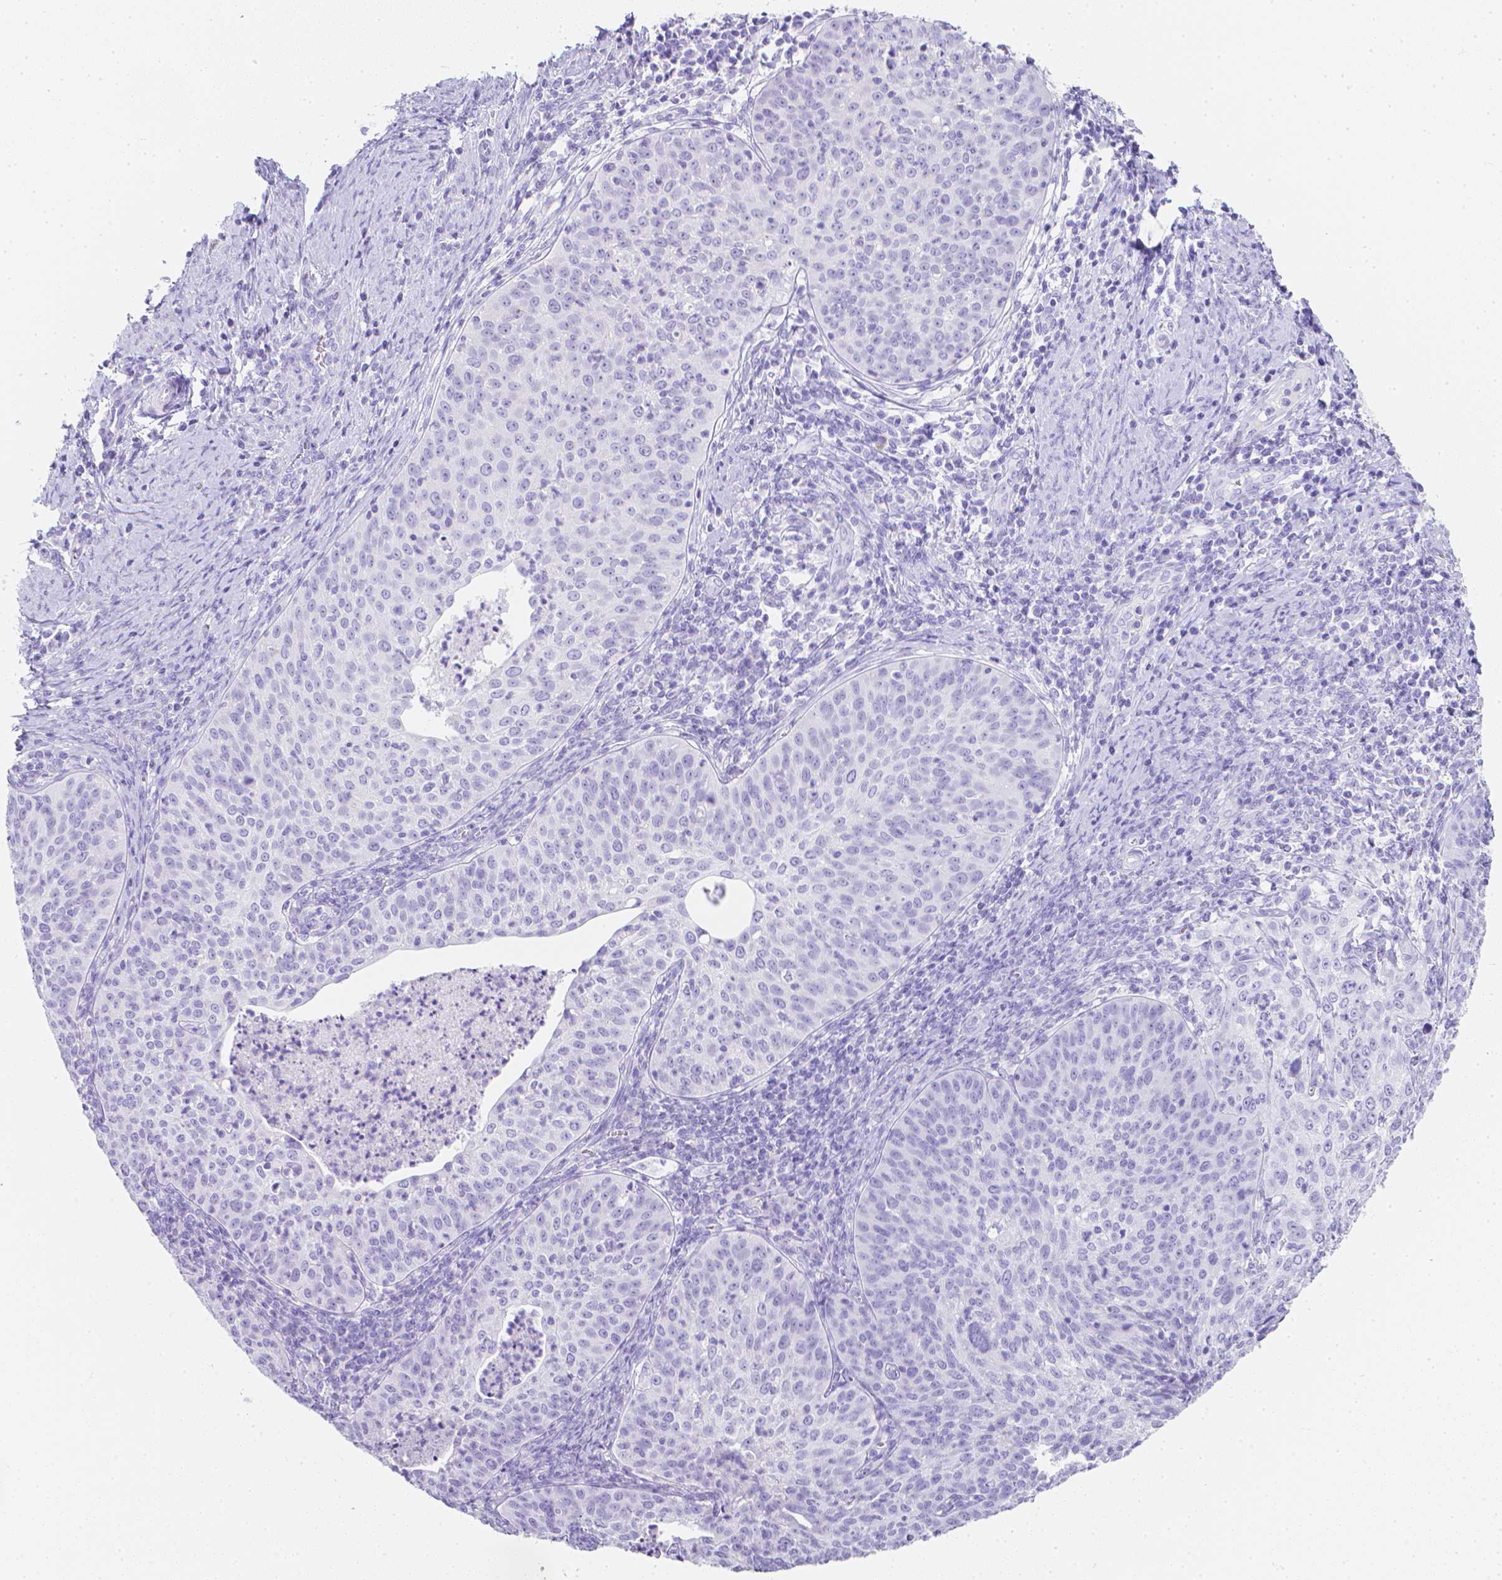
{"staining": {"intensity": "negative", "quantity": "none", "location": "none"}, "tissue": "cervical cancer", "cell_type": "Tumor cells", "image_type": "cancer", "snomed": [{"axis": "morphology", "description": "Squamous cell carcinoma, NOS"}, {"axis": "topography", "description": "Cervix"}], "caption": "A high-resolution image shows IHC staining of cervical cancer (squamous cell carcinoma), which demonstrates no significant expression in tumor cells. The staining was performed using DAB (3,3'-diaminobenzidine) to visualize the protein expression in brown, while the nuclei were stained in blue with hematoxylin (Magnification: 20x).", "gene": "LGALS4", "patient": {"sex": "female", "age": 30}}